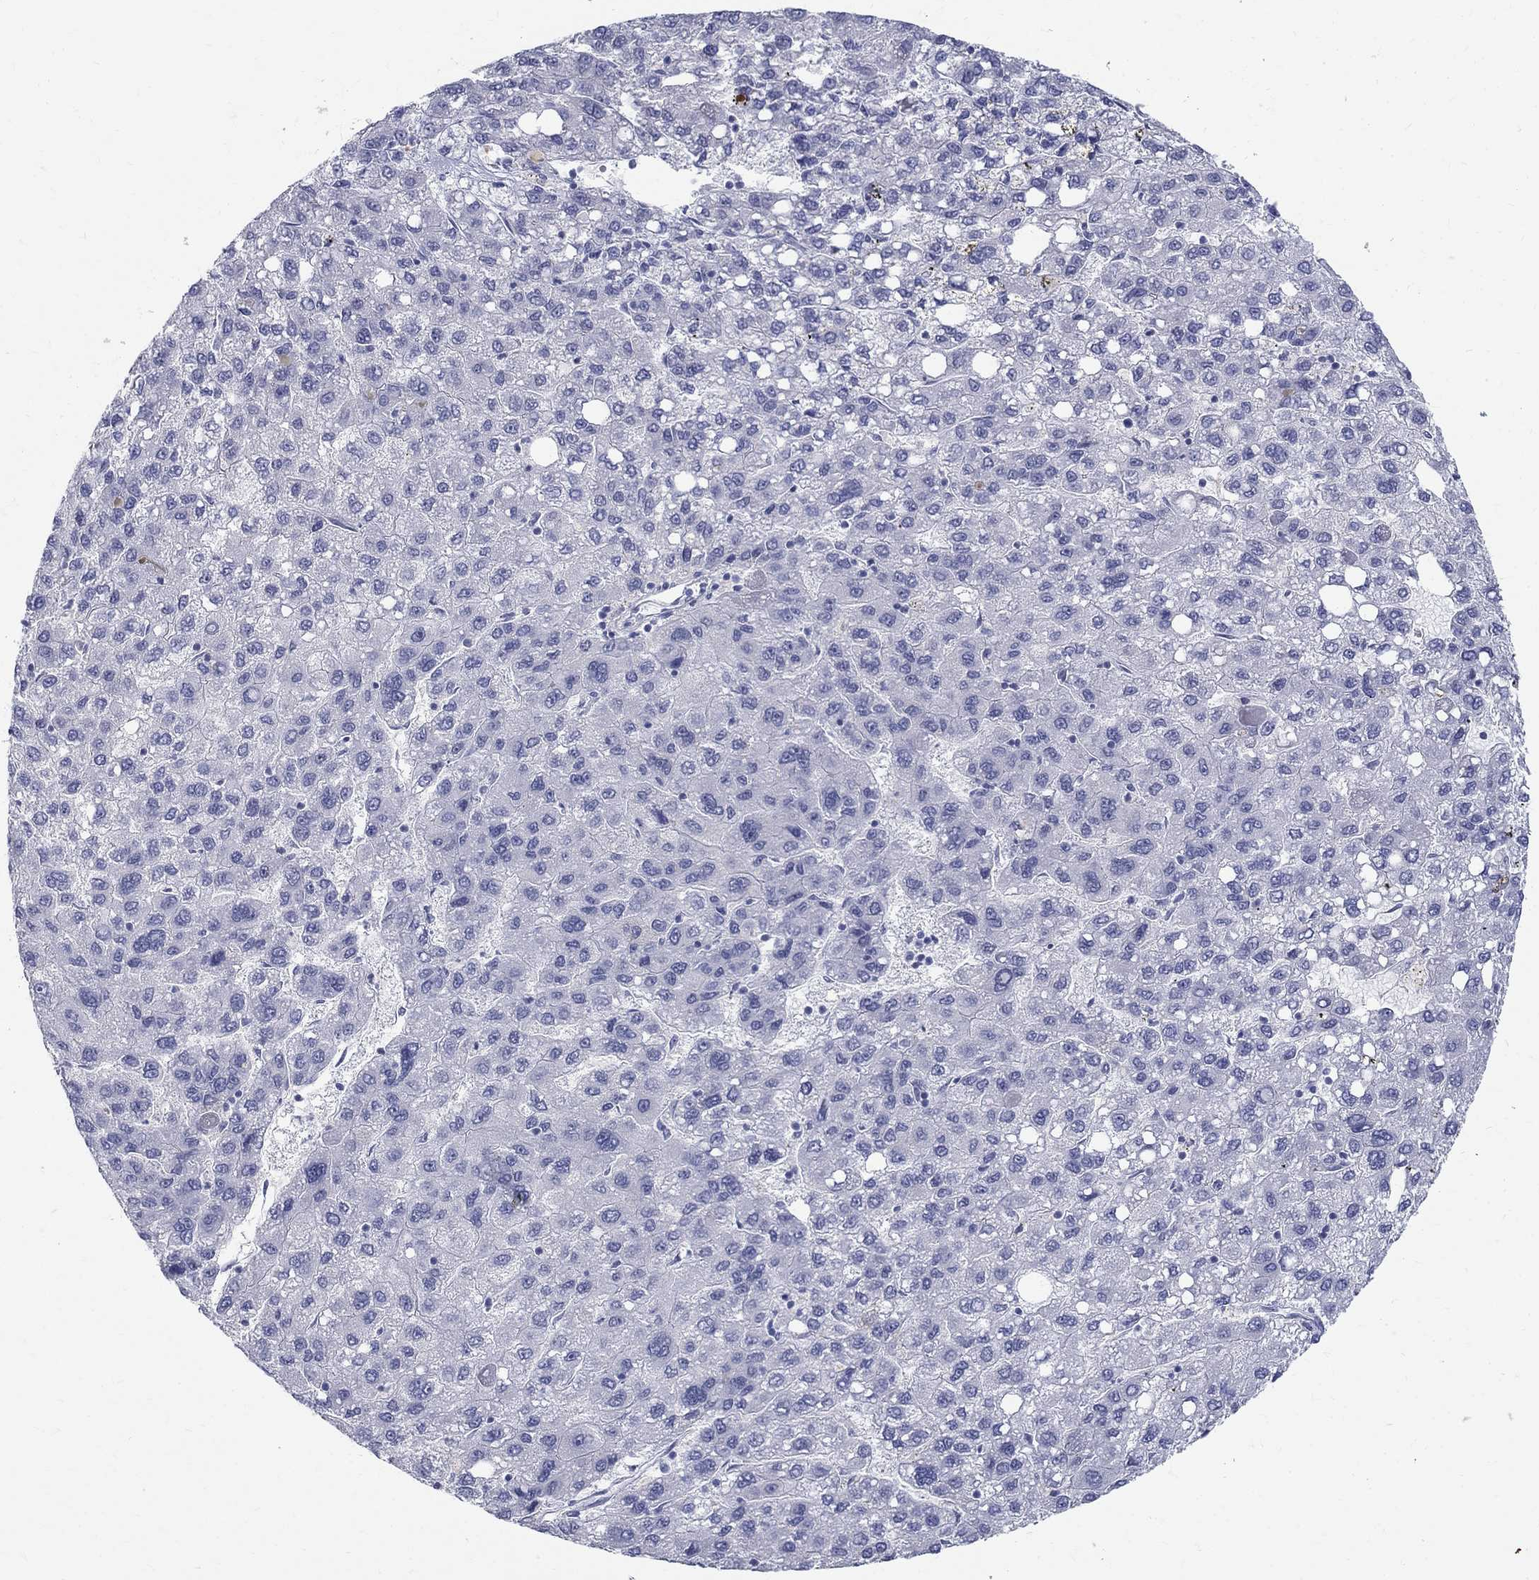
{"staining": {"intensity": "negative", "quantity": "none", "location": "none"}, "tissue": "liver cancer", "cell_type": "Tumor cells", "image_type": "cancer", "snomed": [{"axis": "morphology", "description": "Carcinoma, Hepatocellular, NOS"}, {"axis": "topography", "description": "Liver"}], "caption": "An image of liver hepatocellular carcinoma stained for a protein demonstrates no brown staining in tumor cells.", "gene": "MAGEB6", "patient": {"sex": "female", "age": 82}}